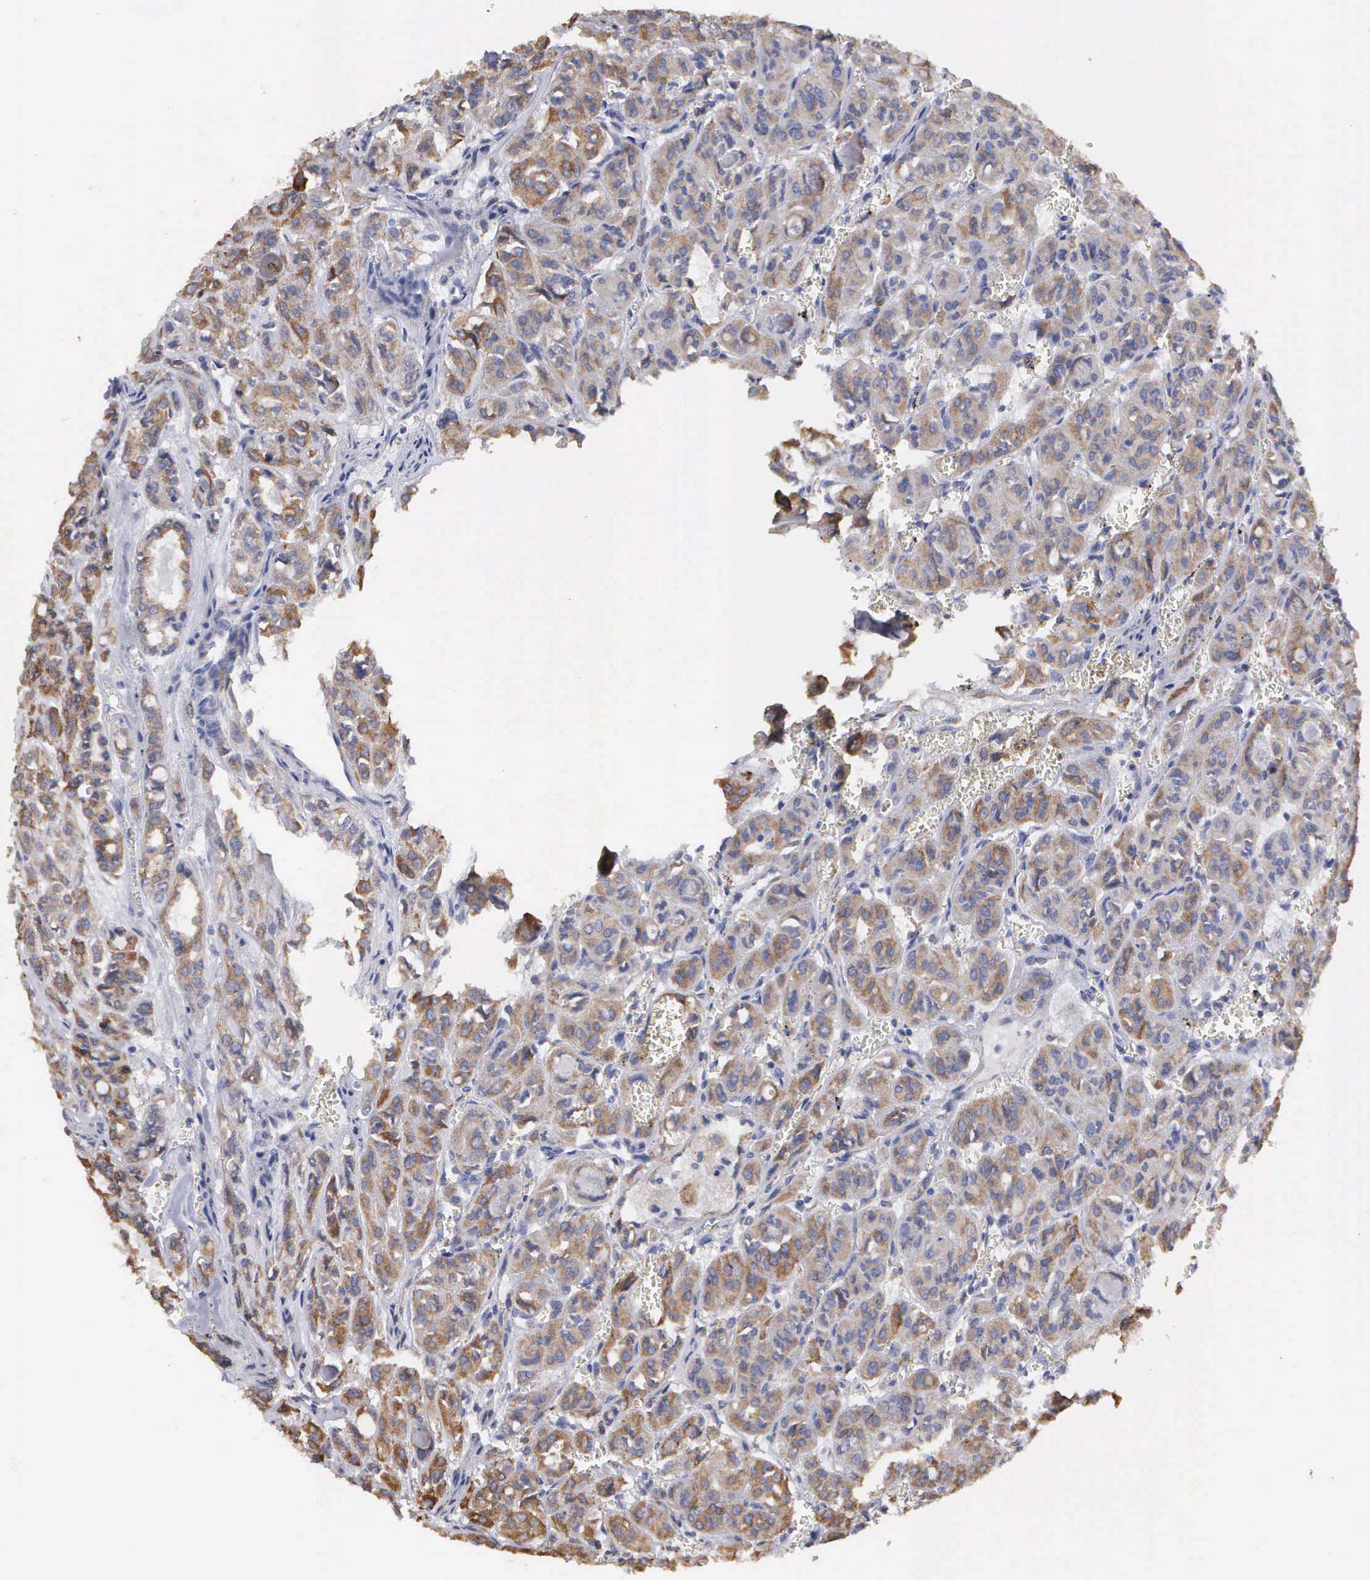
{"staining": {"intensity": "moderate", "quantity": "25%-75%", "location": "cytoplasmic/membranous"}, "tissue": "thyroid cancer", "cell_type": "Tumor cells", "image_type": "cancer", "snomed": [{"axis": "morphology", "description": "Follicular adenoma carcinoma, NOS"}, {"axis": "topography", "description": "Thyroid gland"}], "caption": "Thyroid follicular adenoma carcinoma stained with a brown dye exhibits moderate cytoplasmic/membranous positive staining in about 25%-75% of tumor cells.", "gene": "LIN52", "patient": {"sex": "female", "age": 71}}